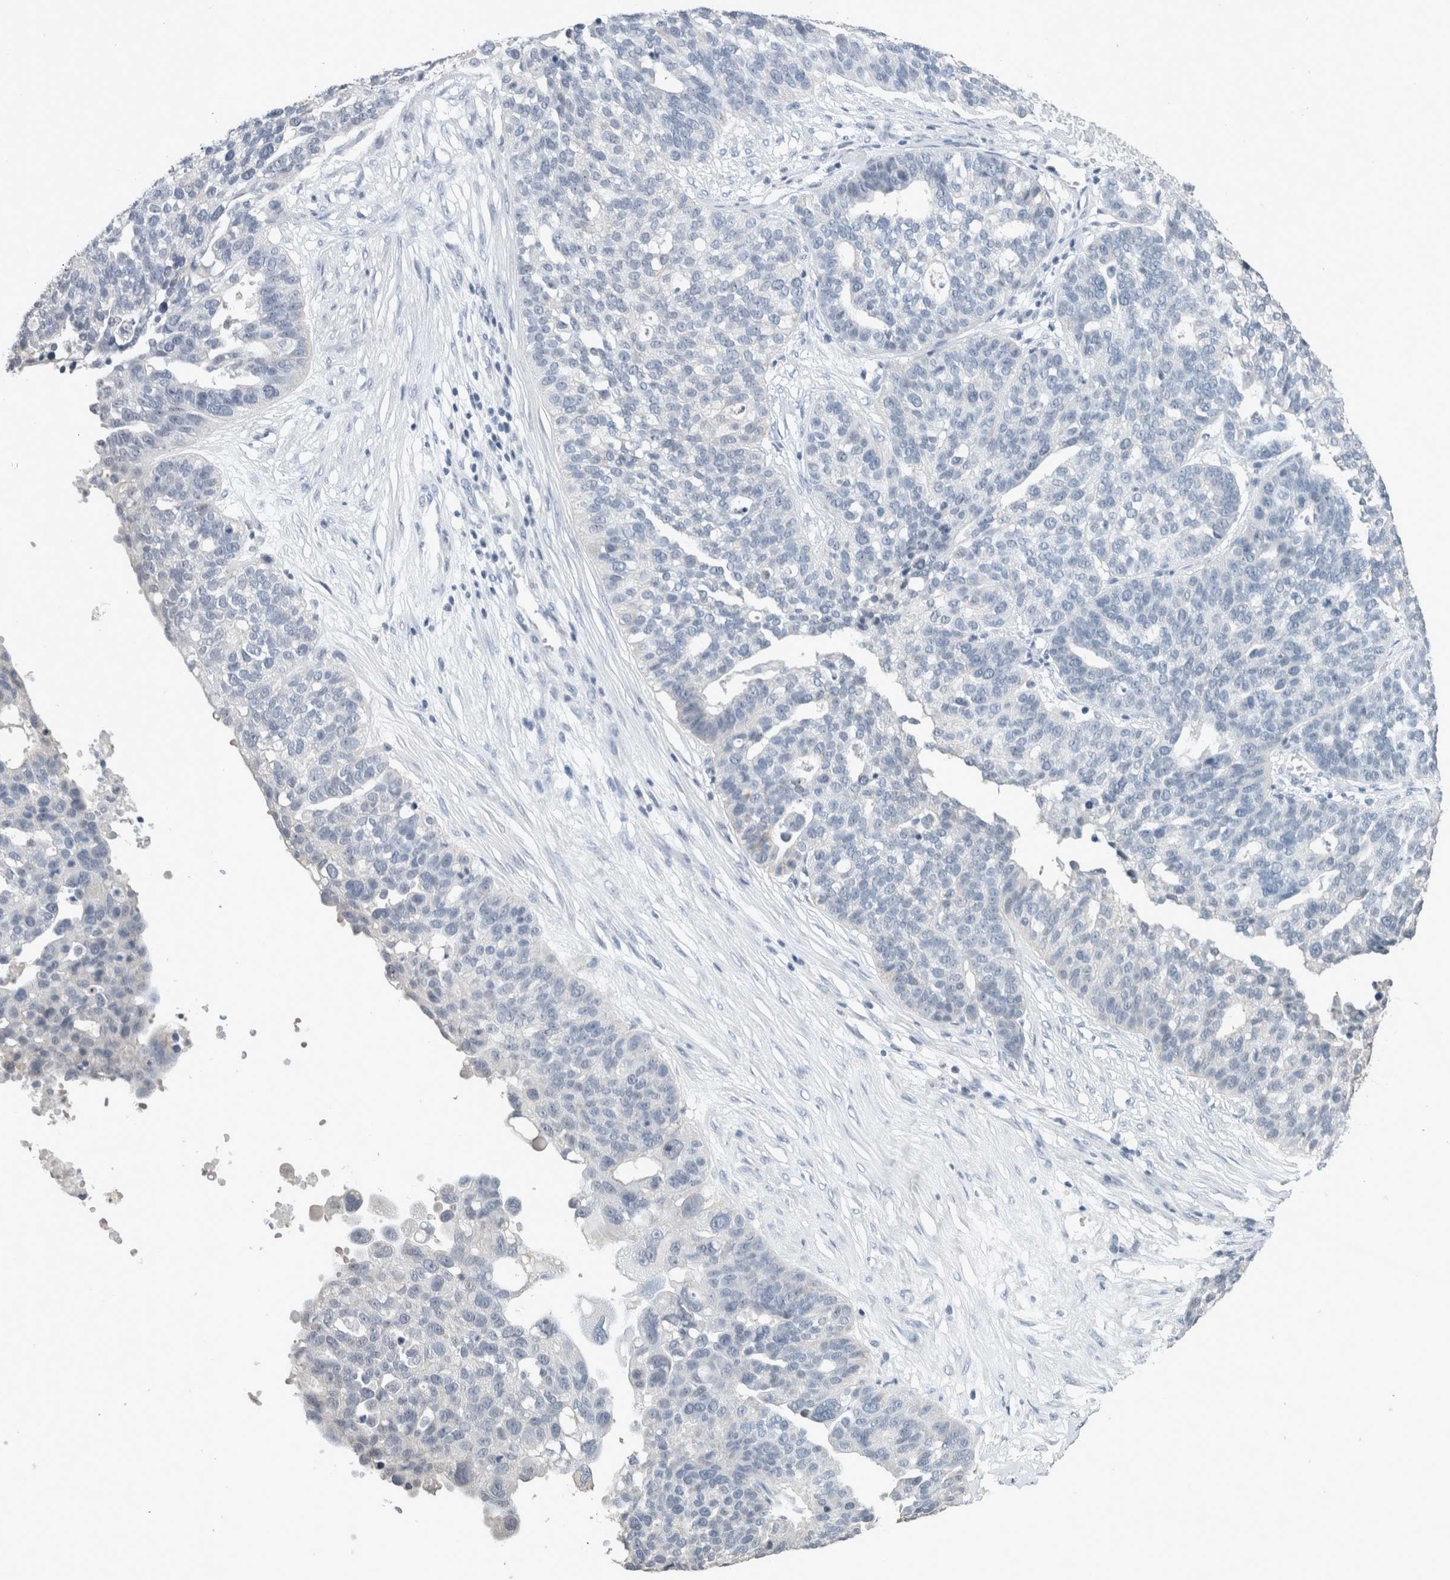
{"staining": {"intensity": "negative", "quantity": "none", "location": "none"}, "tissue": "ovarian cancer", "cell_type": "Tumor cells", "image_type": "cancer", "snomed": [{"axis": "morphology", "description": "Cystadenocarcinoma, serous, NOS"}, {"axis": "topography", "description": "Ovary"}], "caption": "Tumor cells show no significant protein expression in serous cystadenocarcinoma (ovarian). Nuclei are stained in blue.", "gene": "CRAT", "patient": {"sex": "female", "age": 59}}